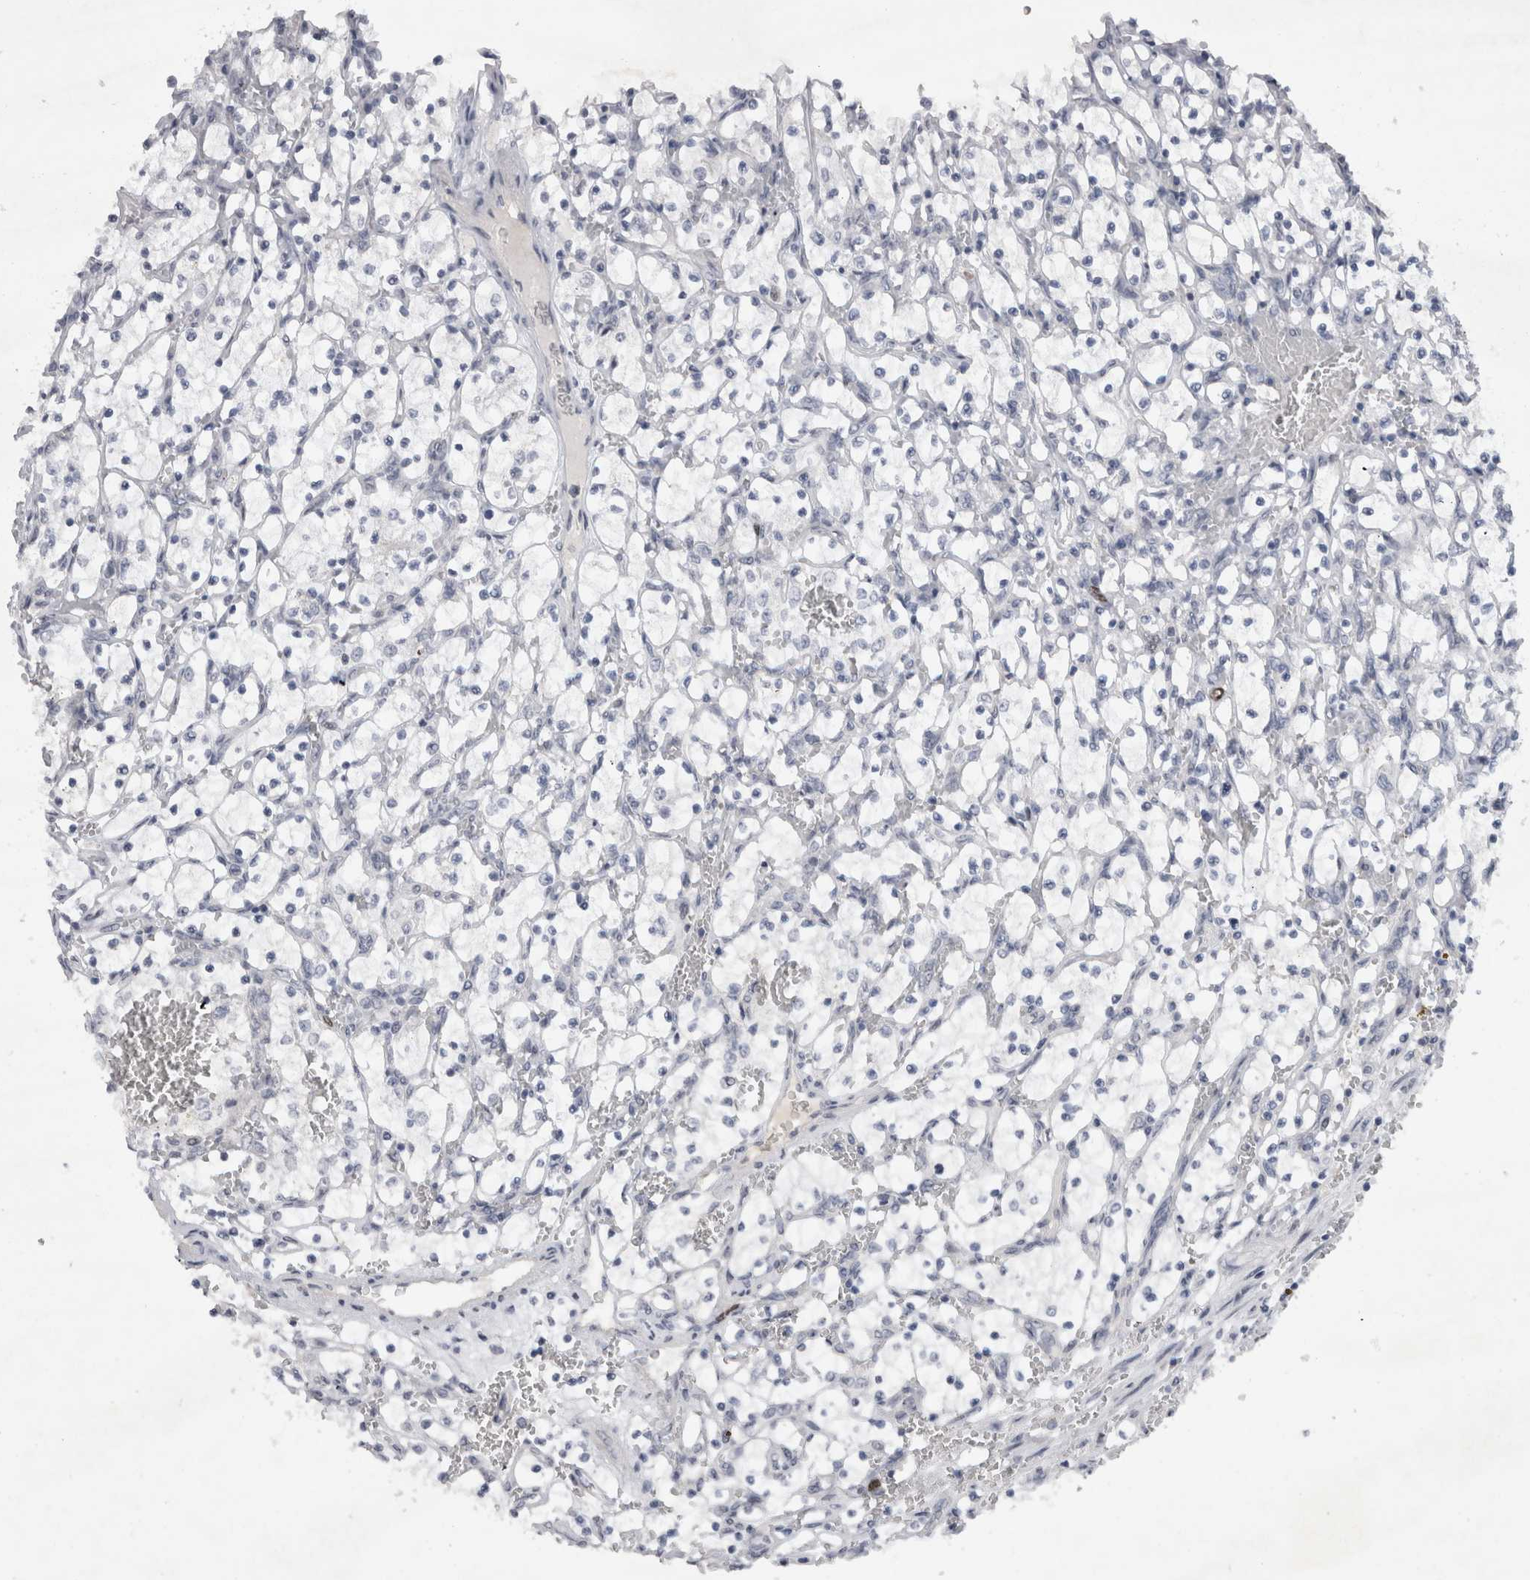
{"staining": {"intensity": "negative", "quantity": "none", "location": "none"}, "tissue": "renal cancer", "cell_type": "Tumor cells", "image_type": "cancer", "snomed": [{"axis": "morphology", "description": "Adenocarcinoma, NOS"}, {"axis": "topography", "description": "Kidney"}], "caption": "A photomicrograph of human renal cancer (adenocarcinoma) is negative for staining in tumor cells.", "gene": "KIF18B", "patient": {"sex": "female", "age": 69}}